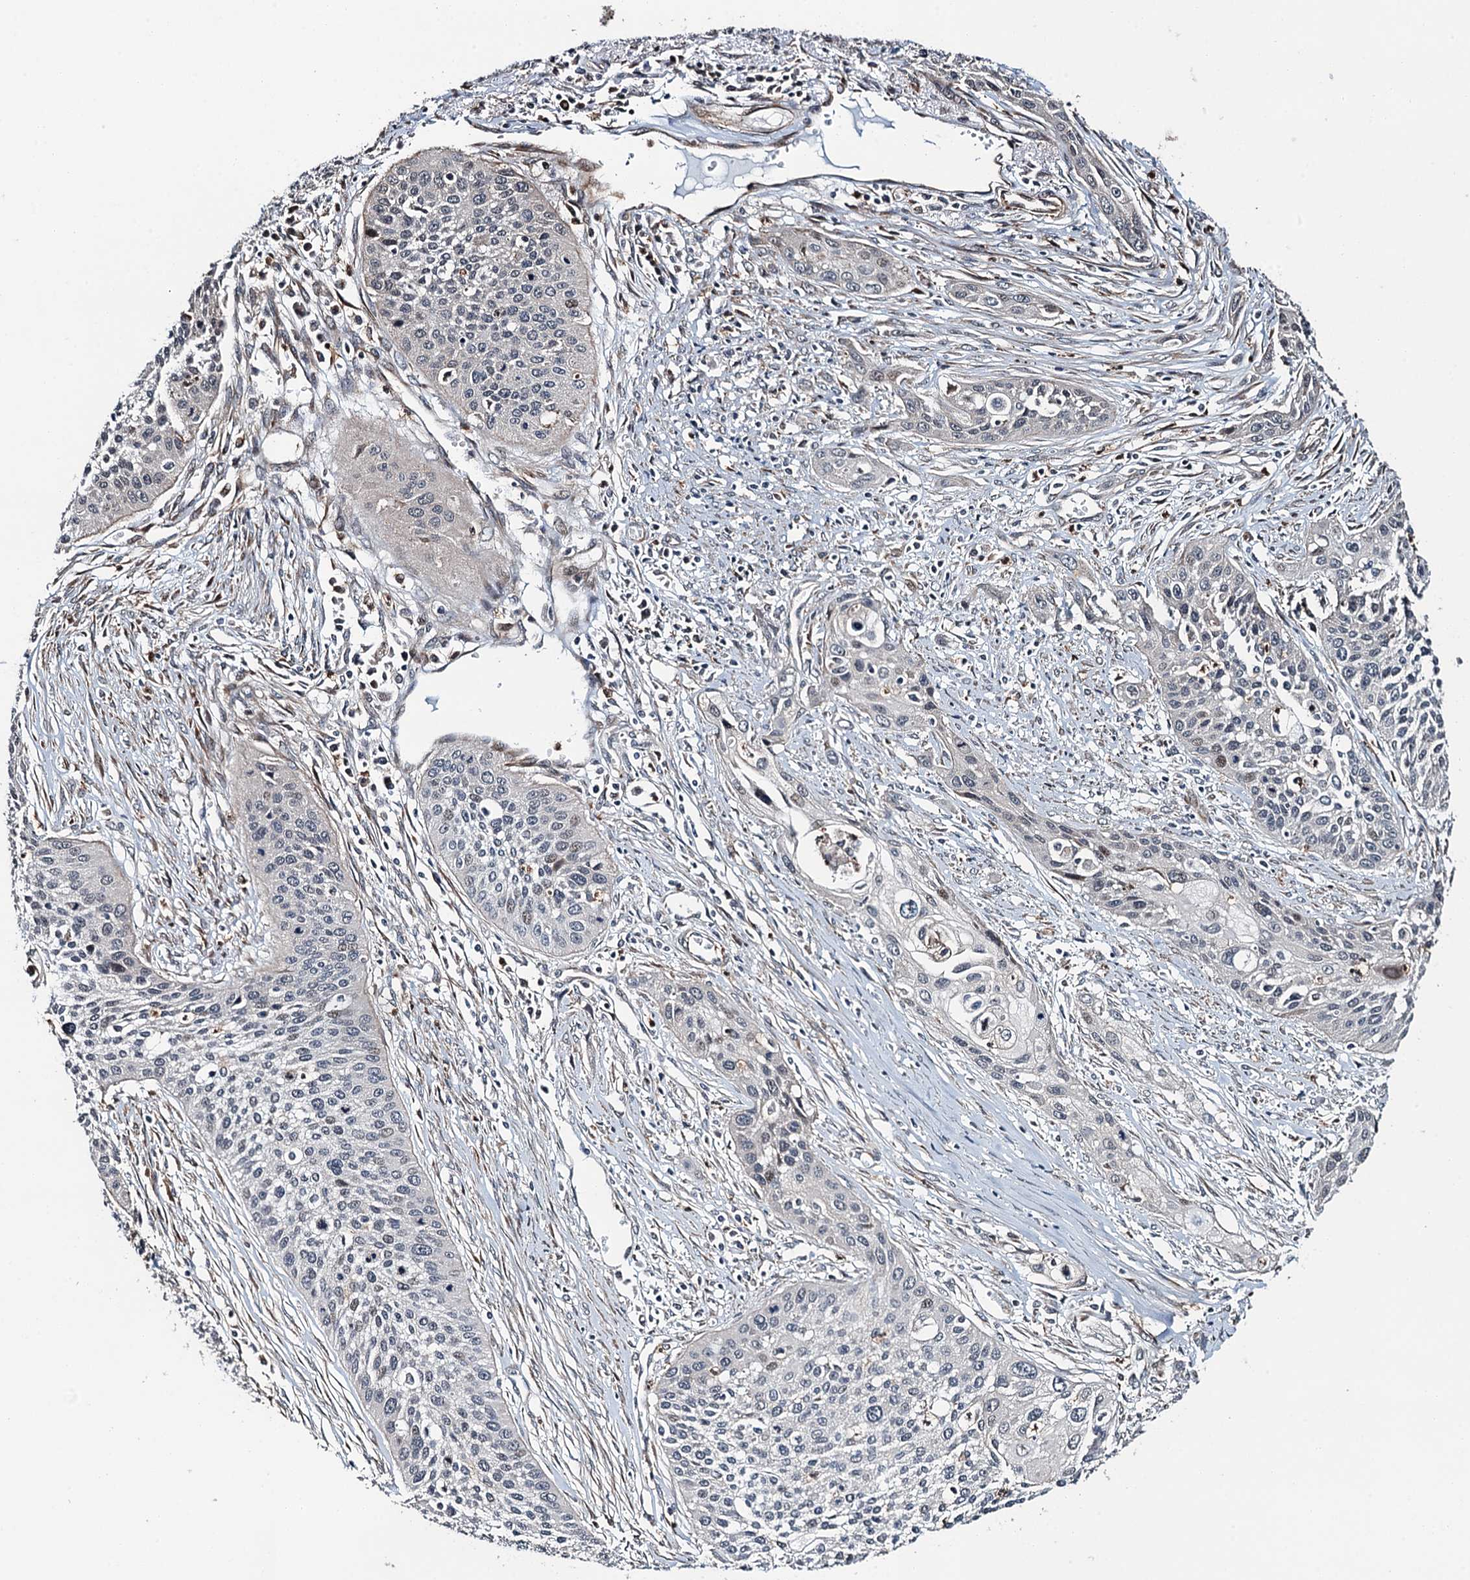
{"staining": {"intensity": "weak", "quantity": "<25%", "location": "cytoplasmic/membranous"}, "tissue": "cervical cancer", "cell_type": "Tumor cells", "image_type": "cancer", "snomed": [{"axis": "morphology", "description": "Squamous cell carcinoma, NOS"}, {"axis": "topography", "description": "Cervix"}], "caption": "High magnification brightfield microscopy of squamous cell carcinoma (cervical) stained with DAB (brown) and counterstained with hematoxylin (blue): tumor cells show no significant staining.", "gene": "WHAMM", "patient": {"sex": "female", "age": 34}}